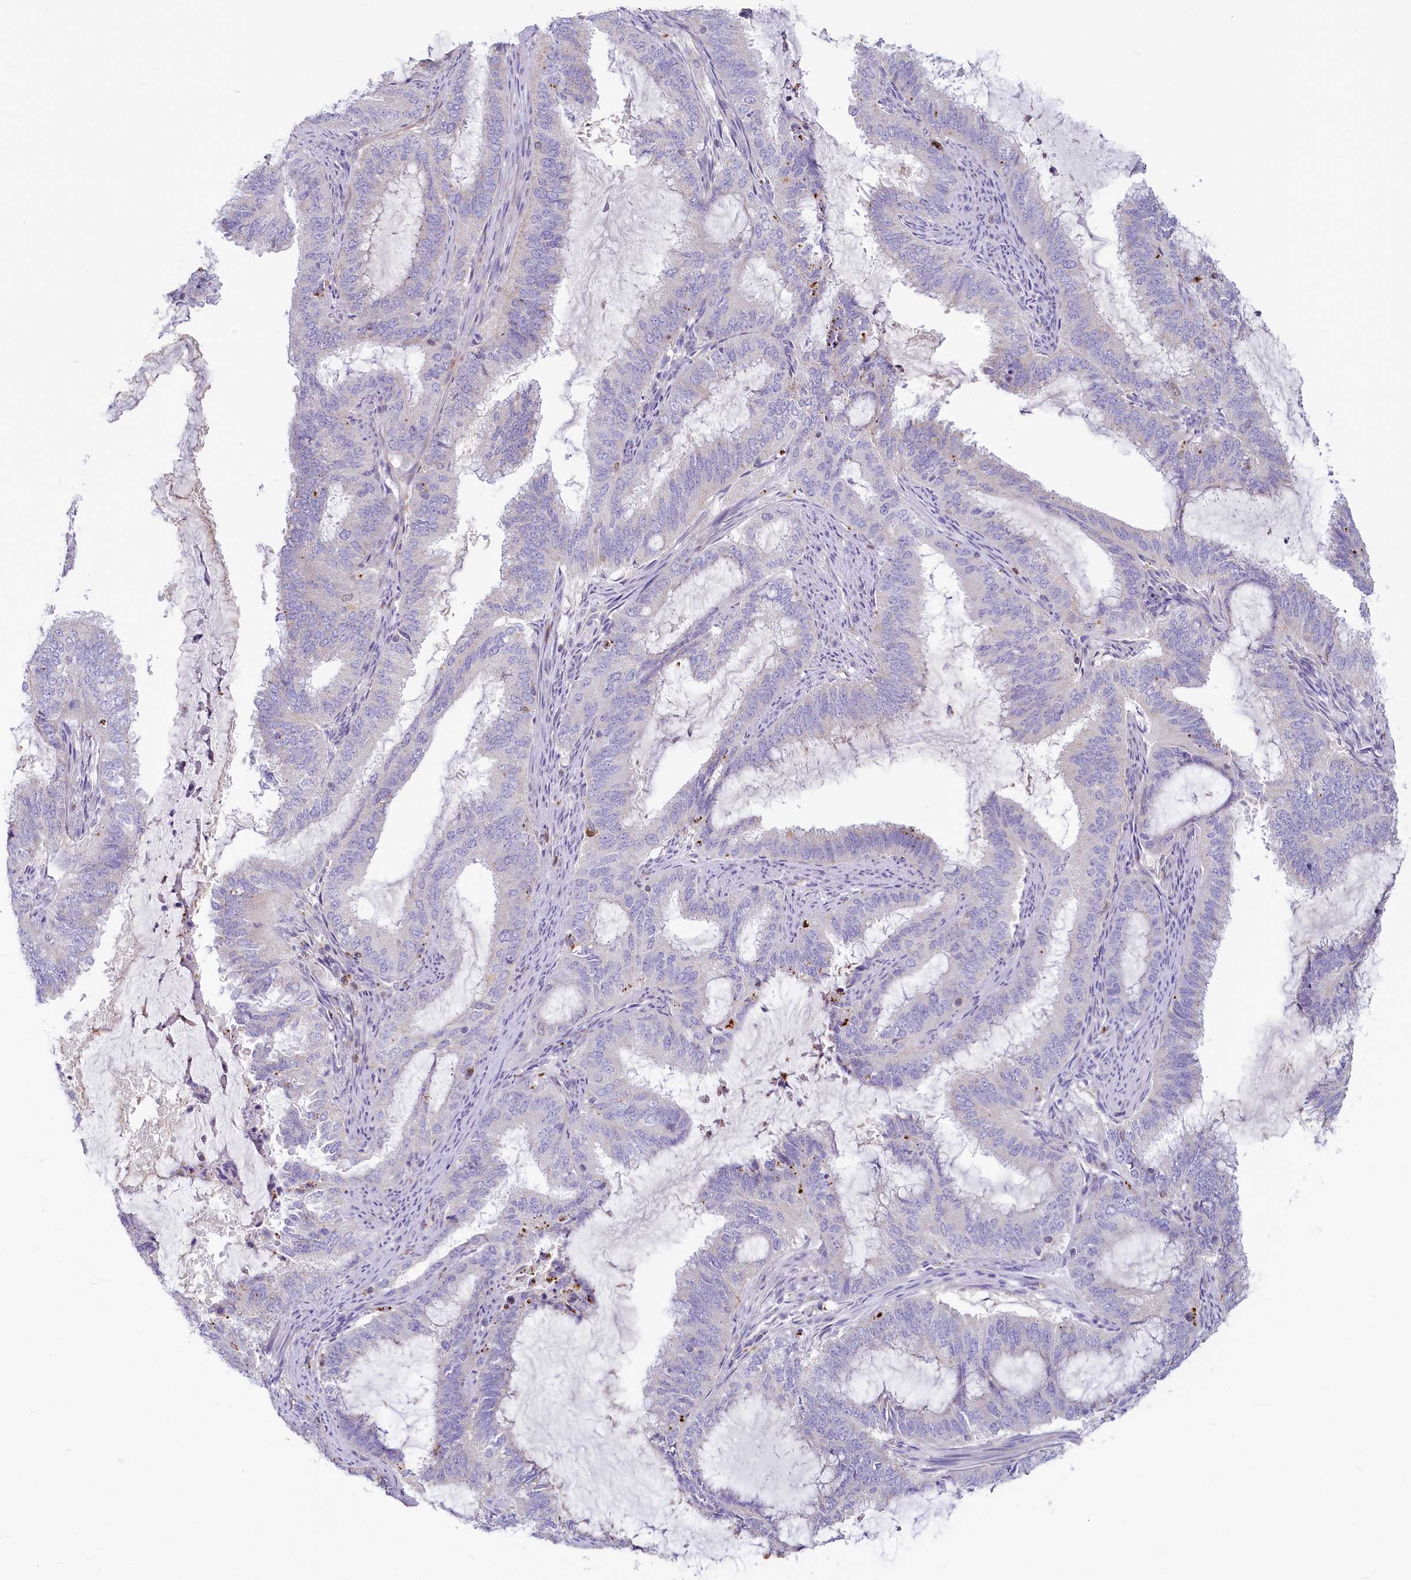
{"staining": {"intensity": "negative", "quantity": "none", "location": "none"}, "tissue": "endometrial cancer", "cell_type": "Tumor cells", "image_type": "cancer", "snomed": [{"axis": "morphology", "description": "Adenocarcinoma, NOS"}, {"axis": "topography", "description": "Endometrium"}], "caption": "An IHC image of endometrial adenocarcinoma is shown. There is no staining in tumor cells of endometrial adenocarcinoma.", "gene": "LMOD3", "patient": {"sex": "female", "age": 51}}